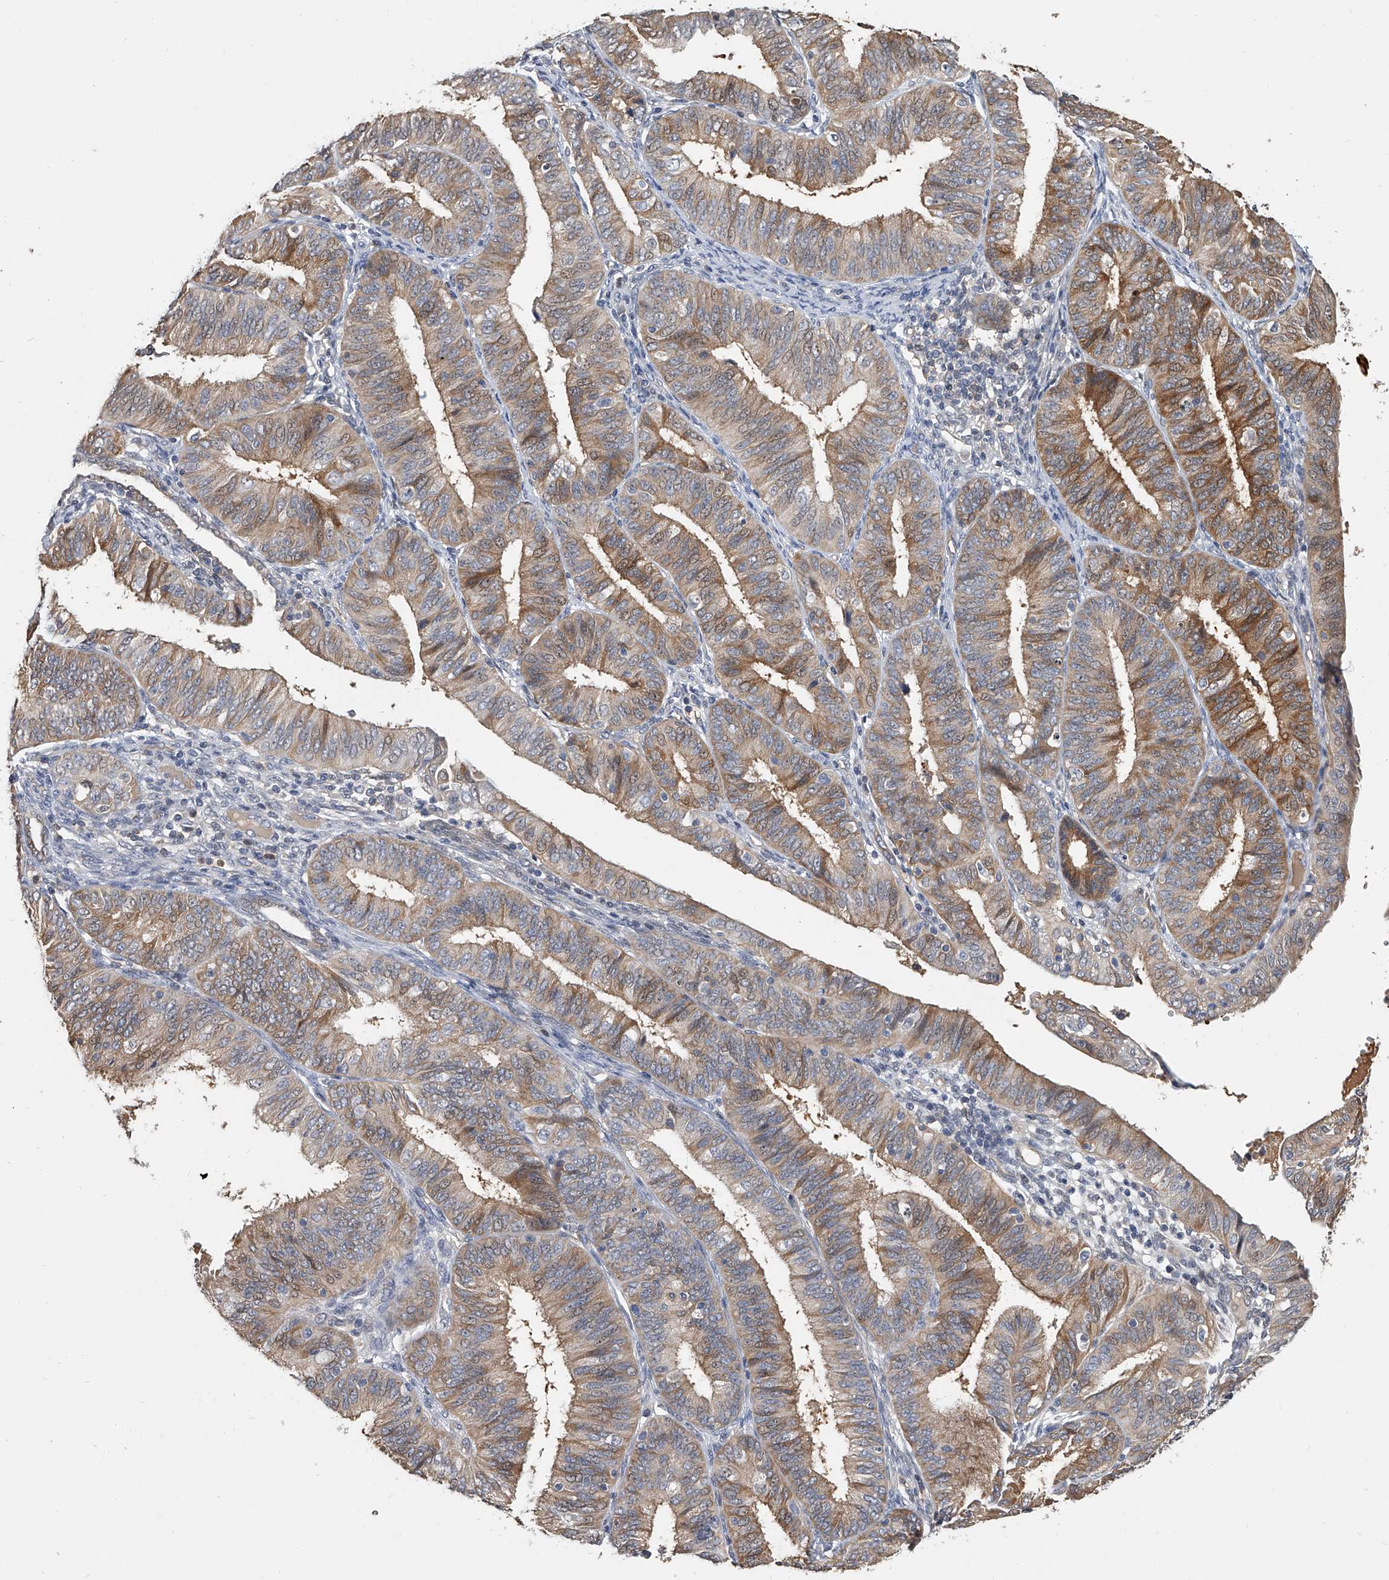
{"staining": {"intensity": "moderate", "quantity": ">75%", "location": "cytoplasmic/membranous"}, "tissue": "endometrial cancer", "cell_type": "Tumor cells", "image_type": "cancer", "snomed": [{"axis": "morphology", "description": "Adenocarcinoma, NOS"}, {"axis": "topography", "description": "Endometrium"}], "caption": "Moderate cytoplasmic/membranous positivity is seen in approximately >75% of tumor cells in endometrial cancer. (DAB = brown stain, brightfield microscopy at high magnification).", "gene": "CD200", "patient": {"sex": "female", "age": 51}}